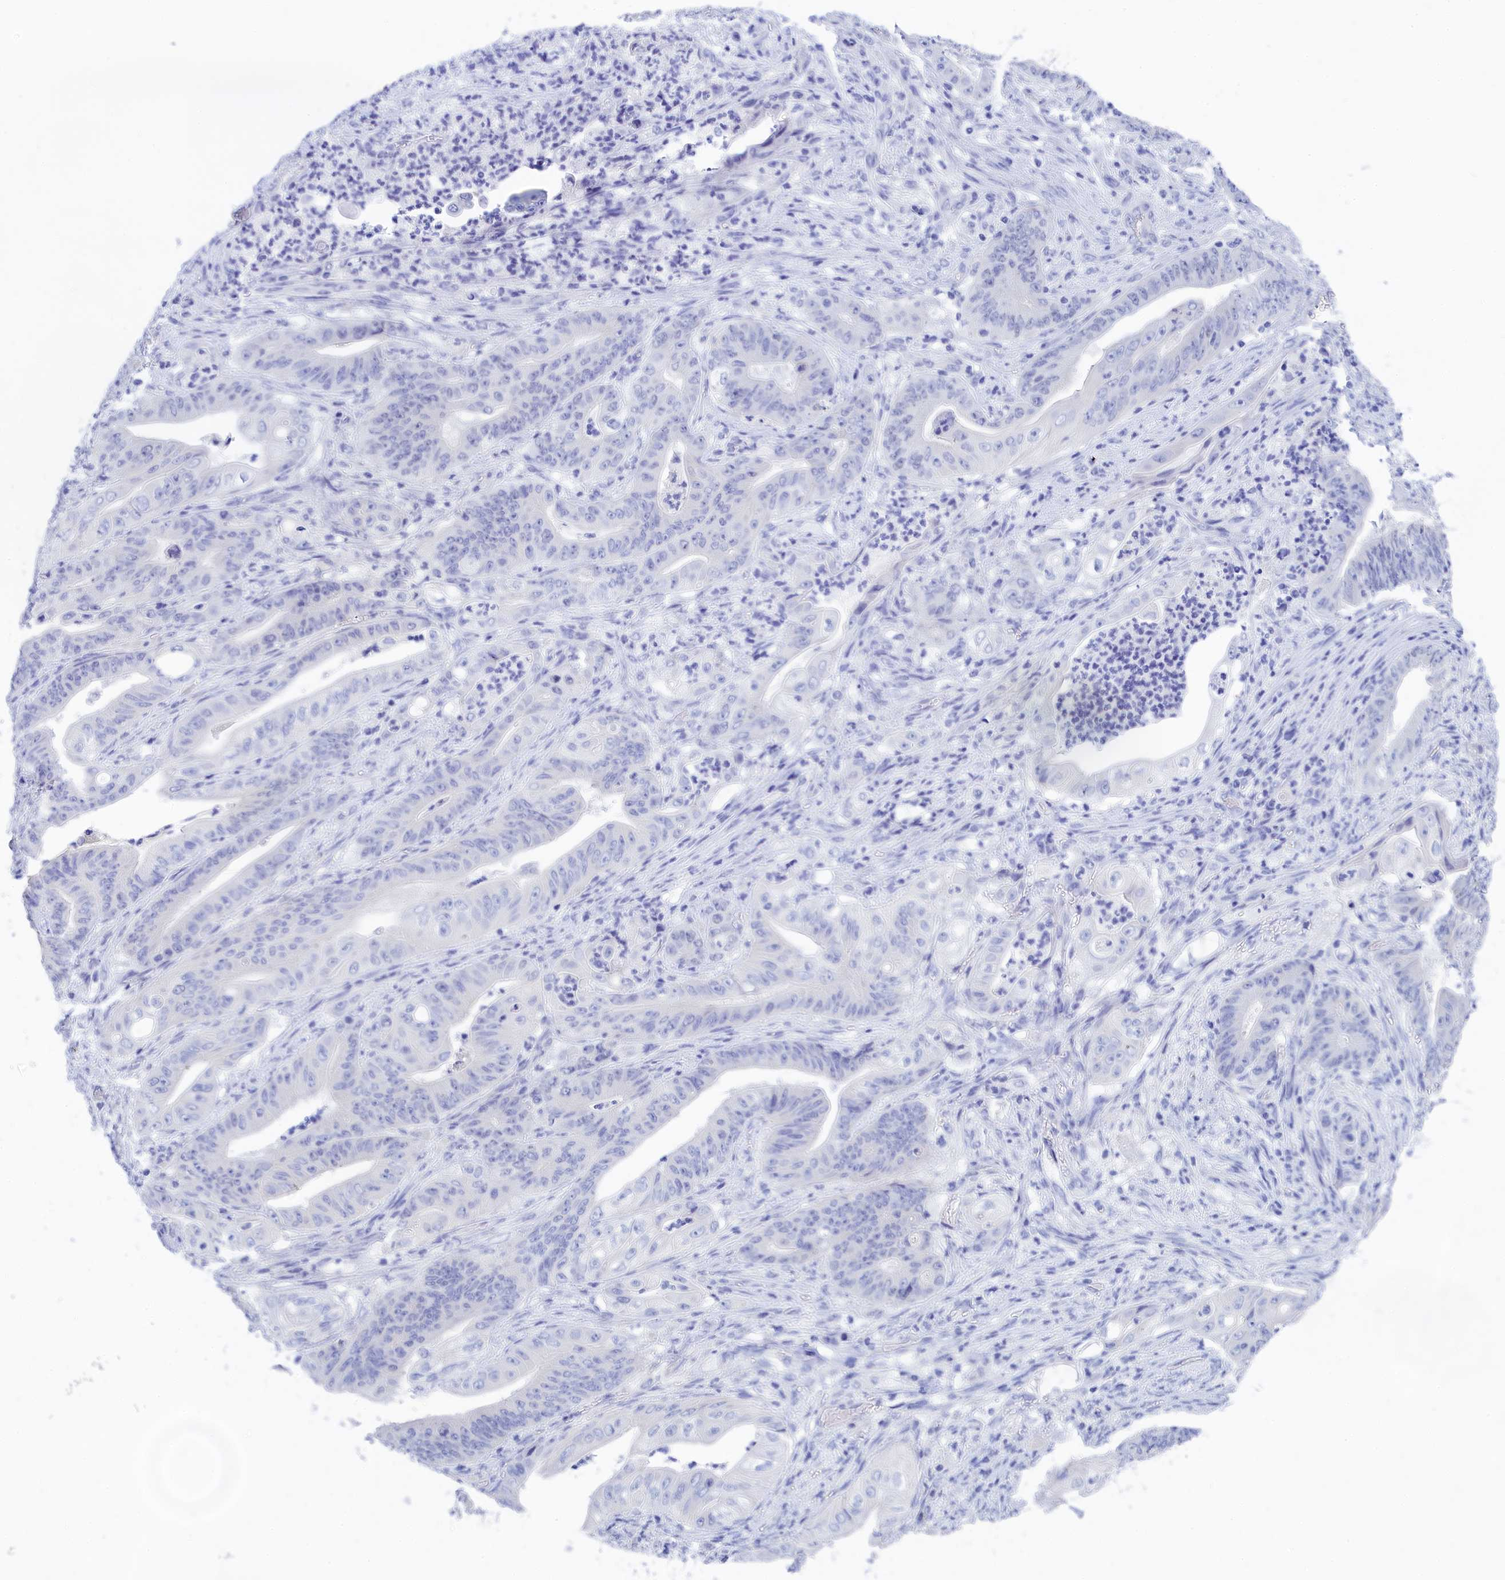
{"staining": {"intensity": "negative", "quantity": "none", "location": "none"}, "tissue": "stomach cancer", "cell_type": "Tumor cells", "image_type": "cancer", "snomed": [{"axis": "morphology", "description": "Adenocarcinoma, NOS"}, {"axis": "topography", "description": "Stomach"}], "caption": "There is no significant staining in tumor cells of adenocarcinoma (stomach).", "gene": "TRIM10", "patient": {"sex": "female", "age": 73}}